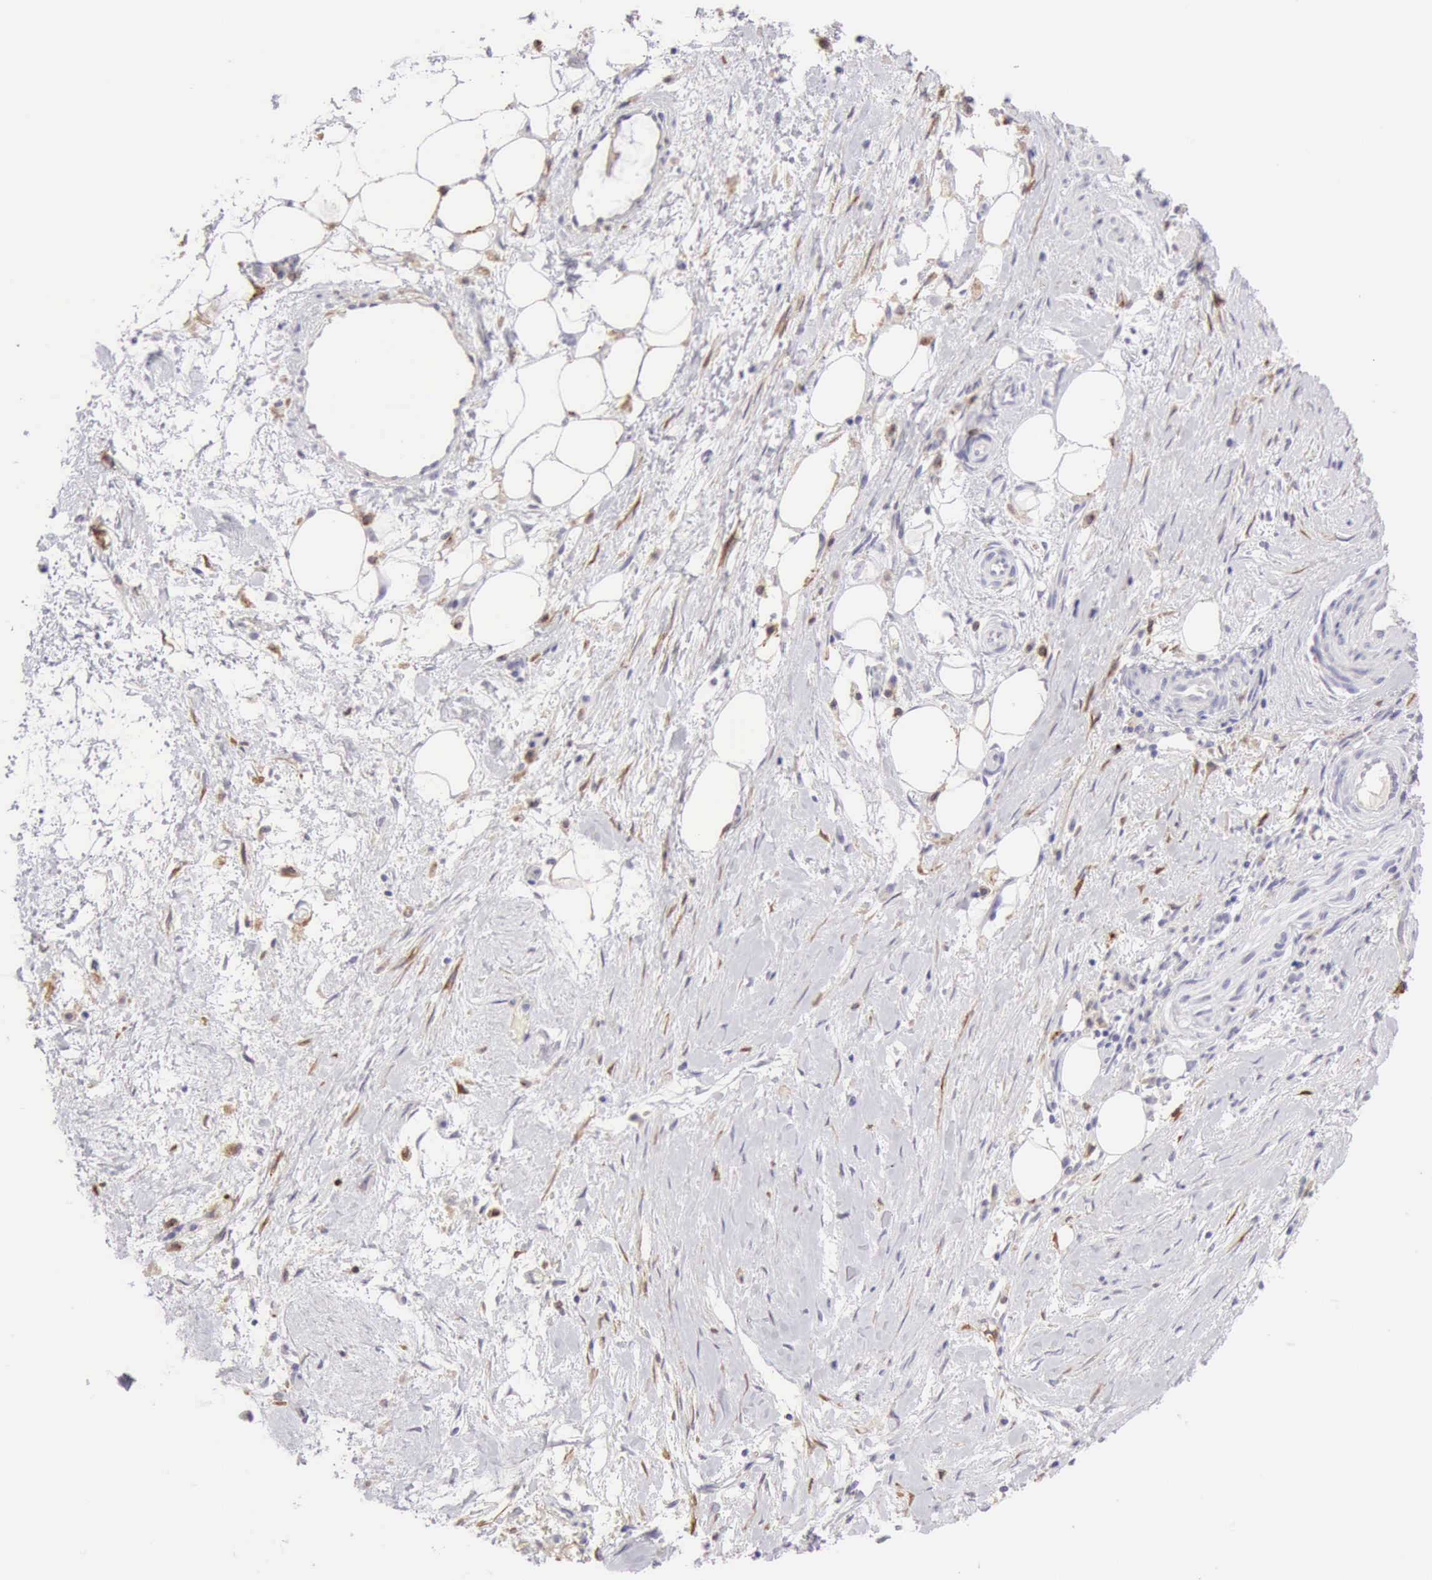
{"staining": {"intensity": "negative", "quantity": "none", "location": "none"}, "tissue": "pancreatic cancer", "cell_type": "Tumor cells", "image_type": "cancer", "snomed": [{"axis": "morphology", "description": "Adenocarcinoma, NOS"}, {"axis": "topography", "description": "Pancreas"}], "caption": "Immunohistochemistry of pancreatic cancer (adenocarcinoma) exhibits no positivity in tumor cells.", "gene": "RNASE1", "patient": {"sex": "male", "age": 79}}